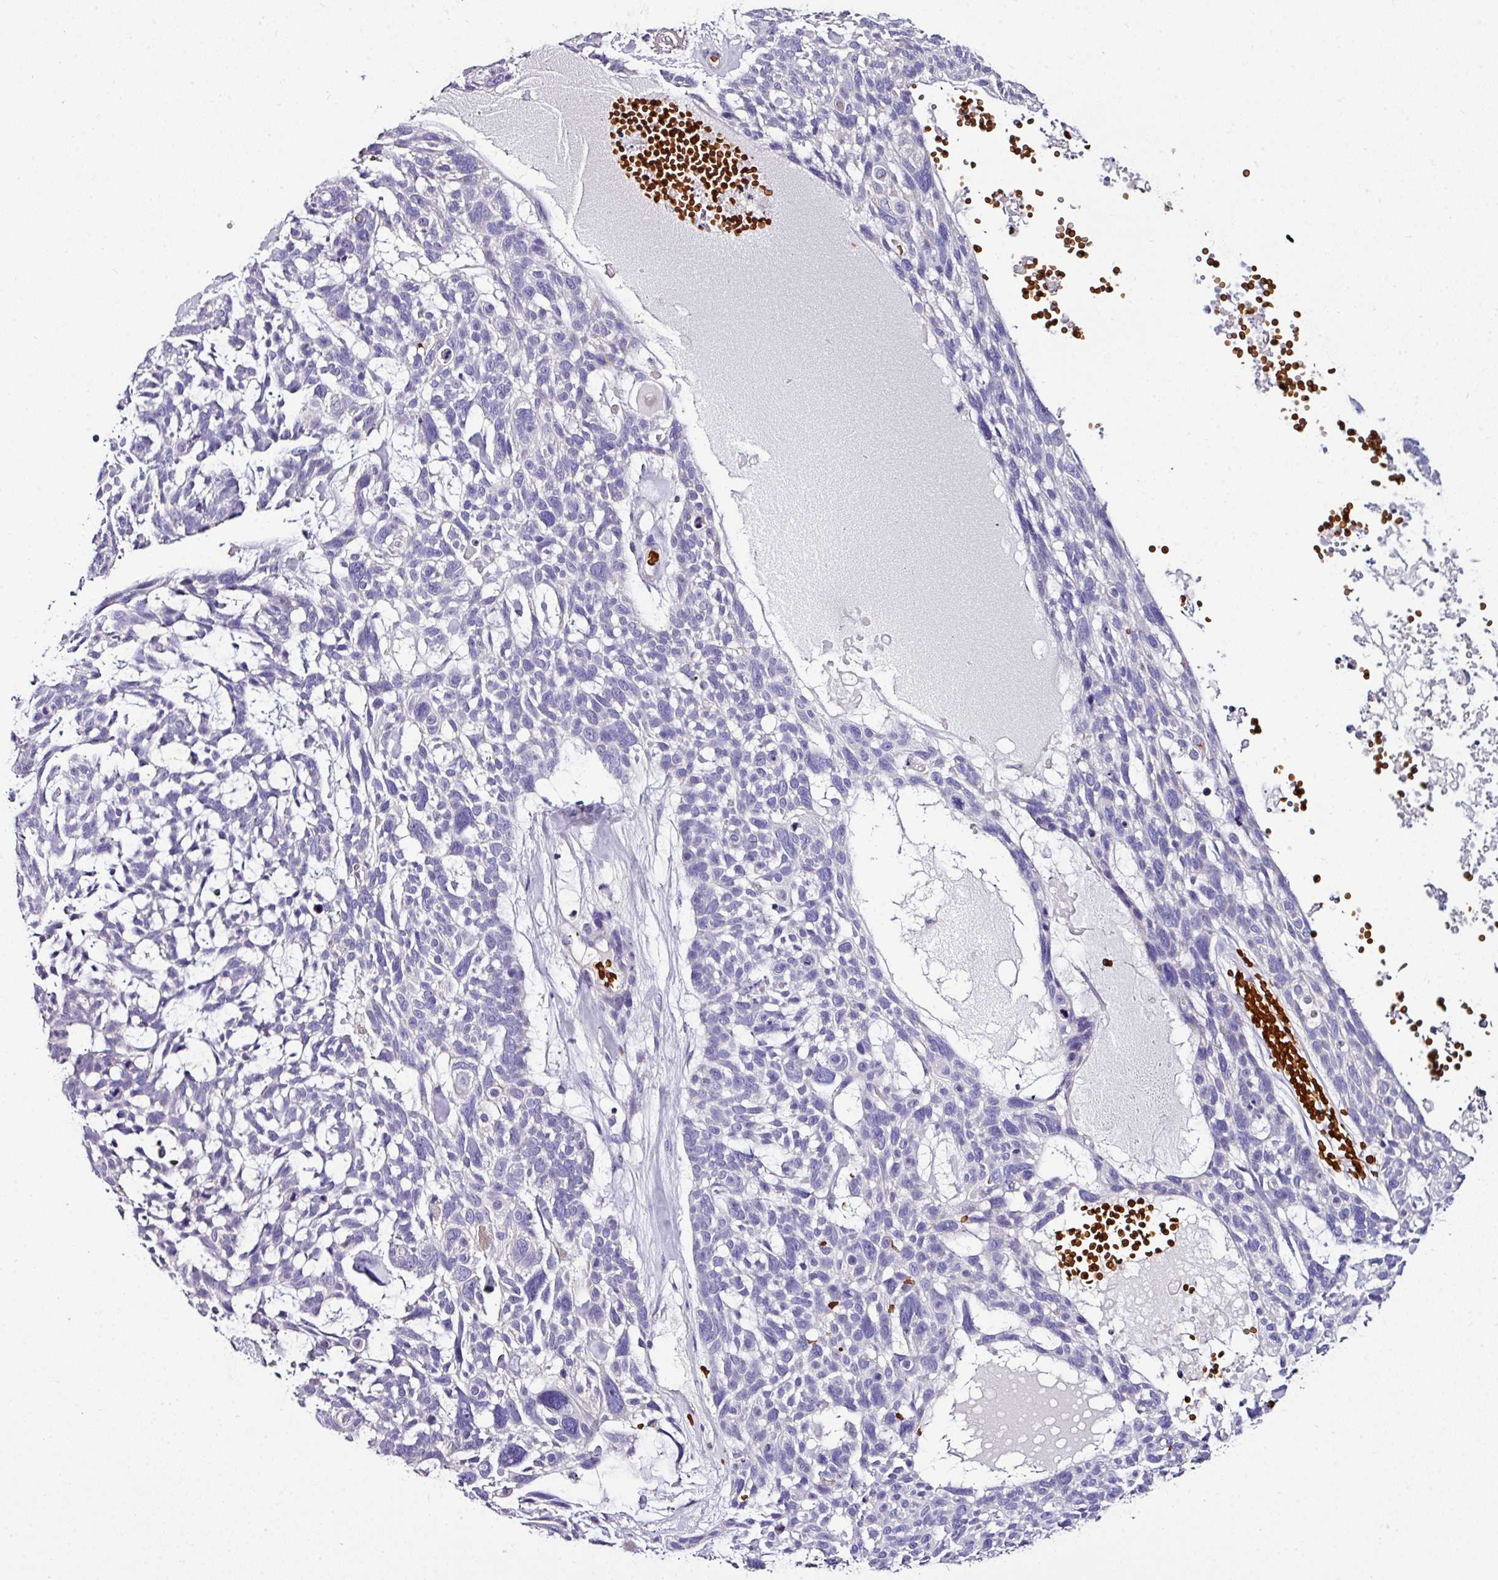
{"staining": {"intensity": "negative", "quantity": "none", "location": "none"}, "tissue": "skin cancer", "cell_type": "Tumor cells", "image_type": "cancer", "snomed": [{"axis": "morphology", "description": "Basal cell carcinoma"}, {"axis": "topography", "description": "Skin"}], "caption": "Tumor cells show no significant protein expression in skin cancer (basal cell carcinoma).", "gene": "NAPSA", "patient": {"sex": "male", "age": 88}}